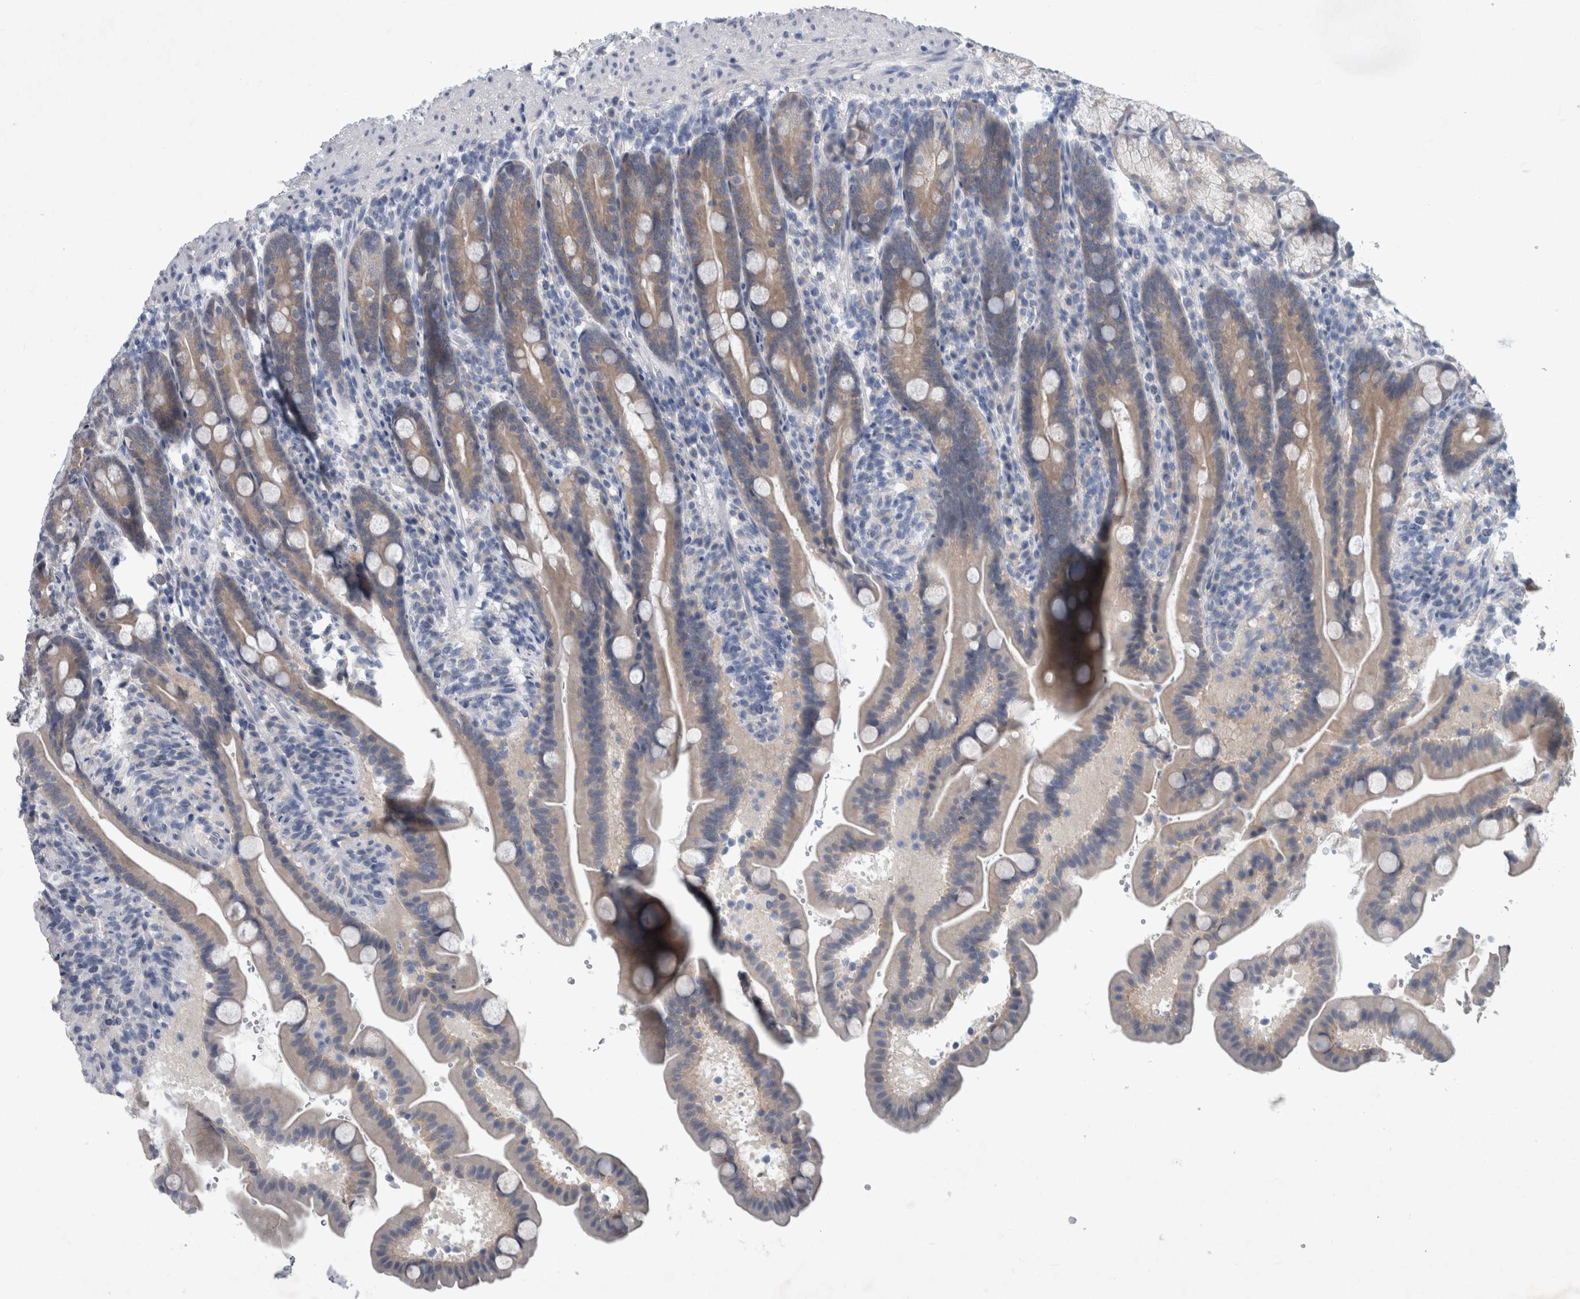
{"staining": {"intensity": "weak", "quantity": "25%-75%", "location": "cytoplasmic/membranous"}, "tissue": "duodenum", "cell_type": "Glandular cells", "image_type": "normal", "snomed": [{"axis": "morphology", "description": "Normal tissue, NOS"}, {"axis": "topography", "description": "Duodenum"}], "caption": "DAB immunohistochemical staining of unremarkable human duodenum exhibits weak cytoplasmic/membranous protein expression in approximately 25%-75% of glandular cells. (DAB IHC, brown staining for protein, blue staining for nuclei).", "gene": "FAM83H", "patient": {"sex": "male", "age": 54}}